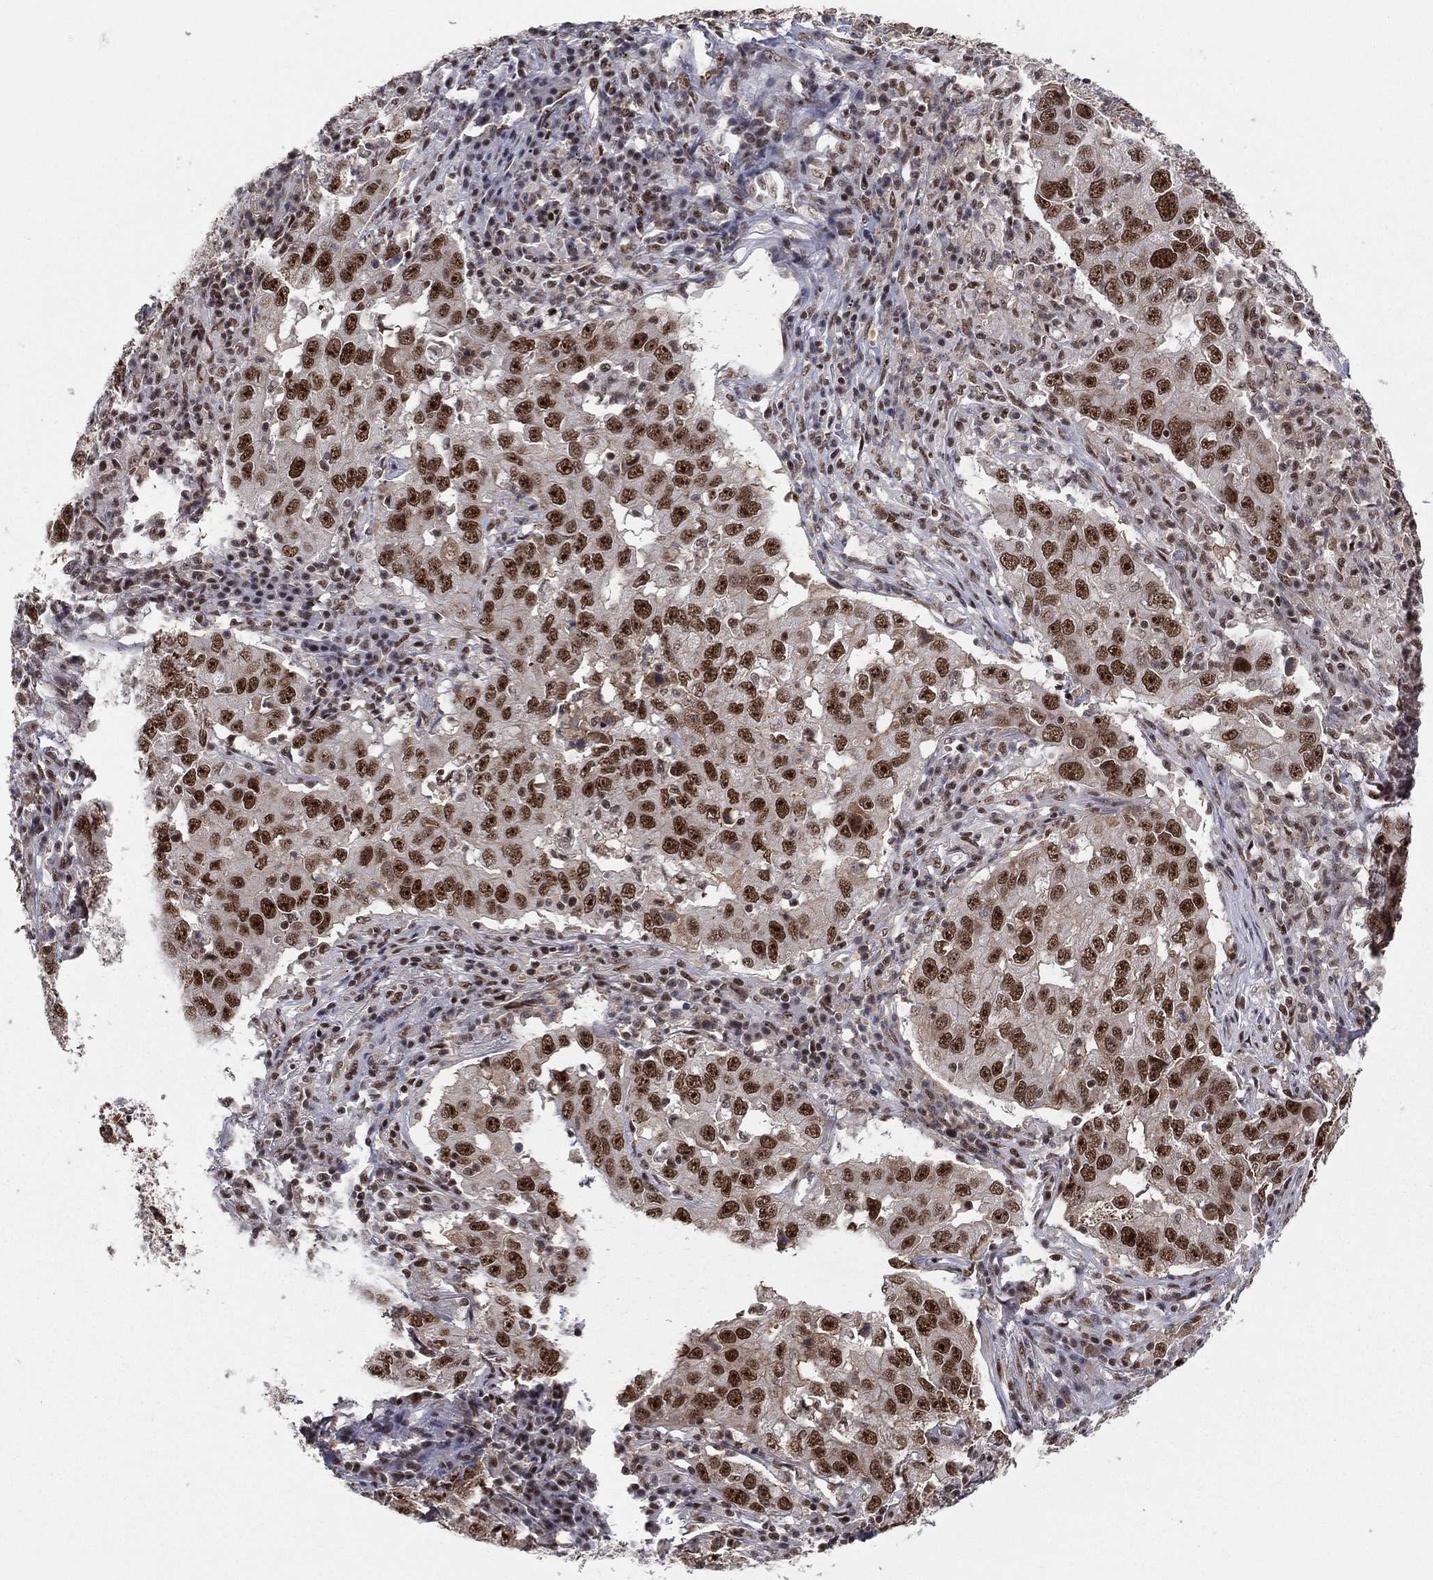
{"staining": {"intensity": "strong", "quantity": "25%-75%", "location": "nuclear"}, "tissue": "lung cancer", "cell_type": "Tumor cells", "image_type": "cancer", "snomed": [{"axis": "morphology", "description": "Adenocarcinoma, NOS"}, {"axis": "topography", "description": "Lung"}], "caption": "IHC of human lung cancer (adenocarcinoma) displays high levels of strong nuclear expression in about 25%-75% of tumor cells.", "gene": "GPALPP1", "patient": {"sex": "male", "age": 73}}